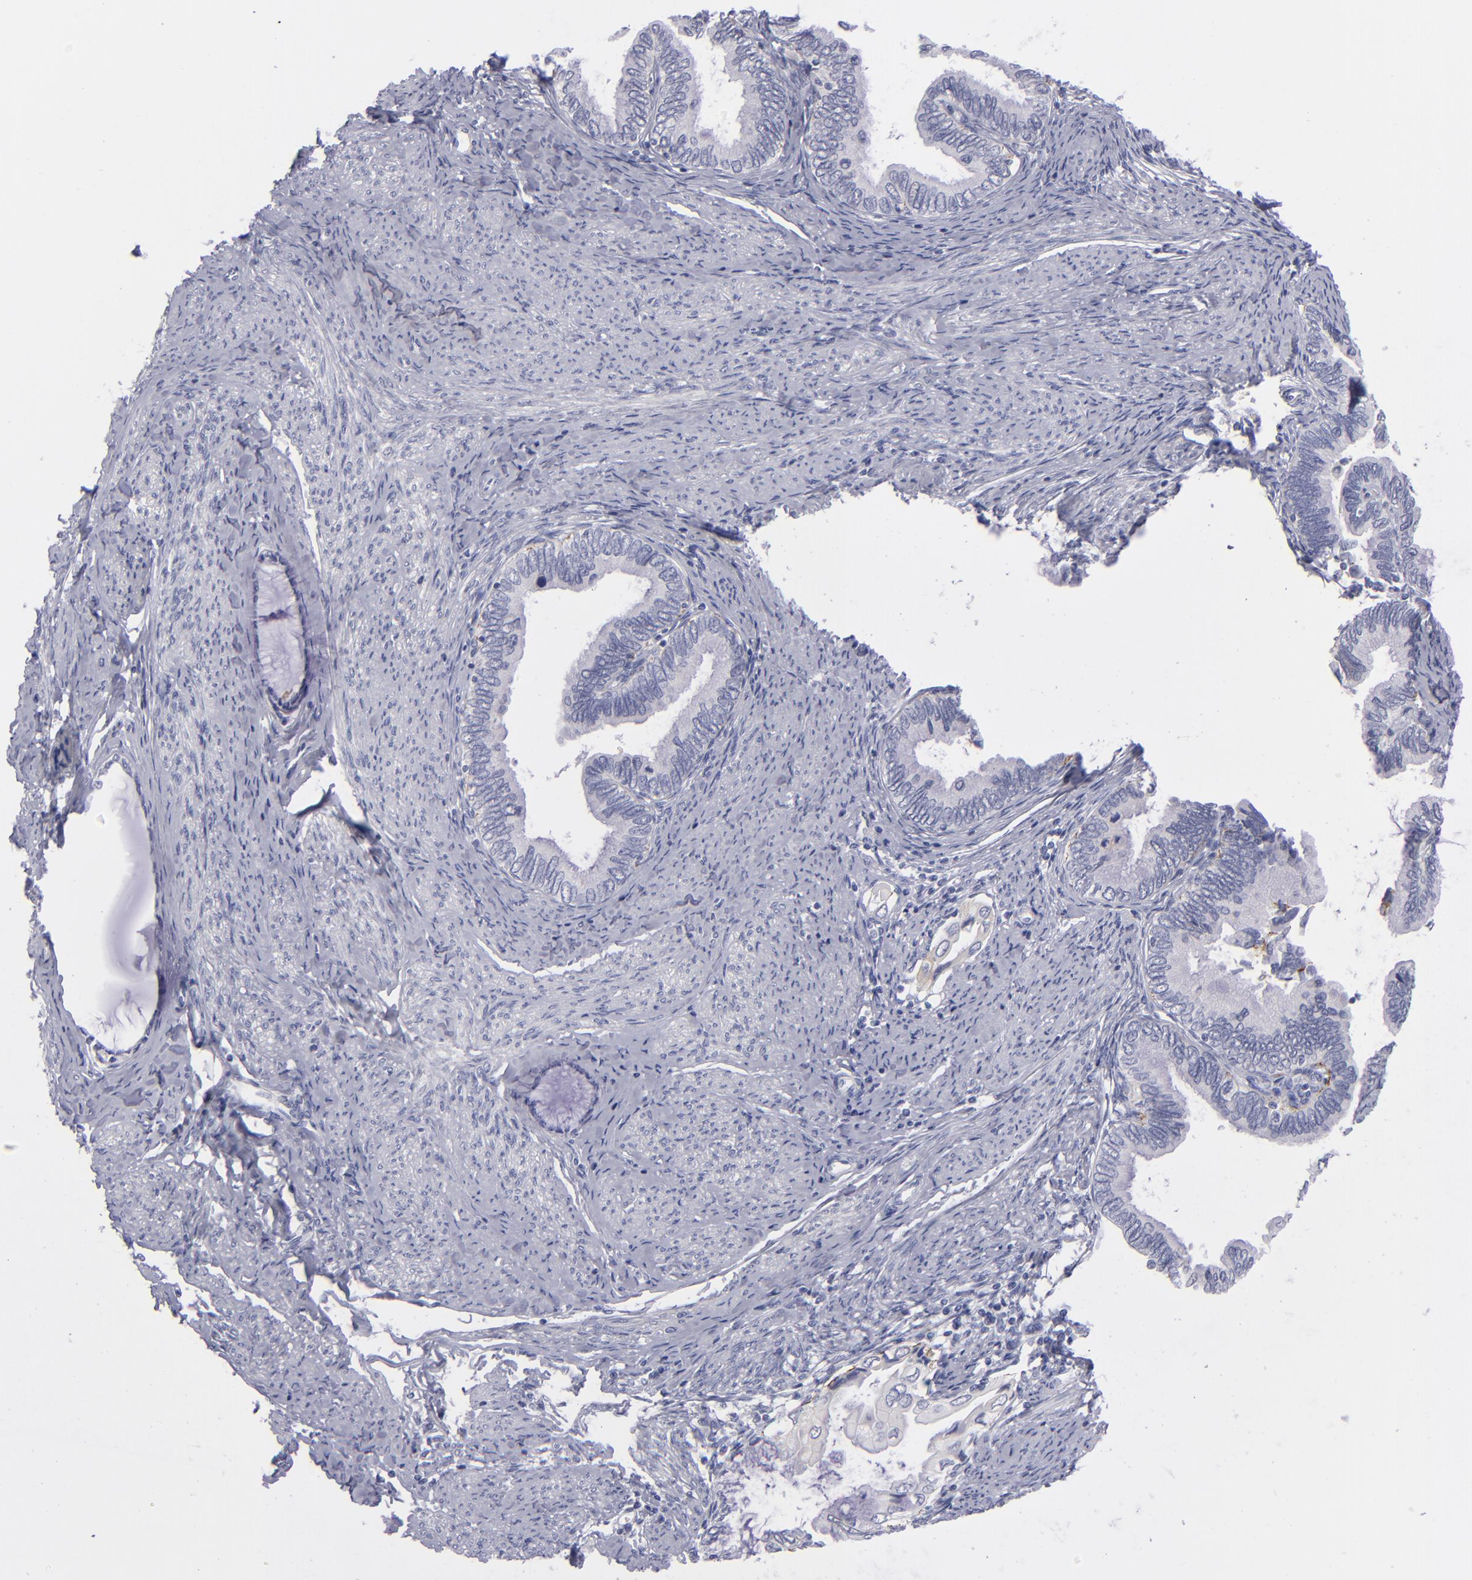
{"staining": {"intensity": "negative", "quantity": "none", "location": "none"}, "tissue": "cervical cancer", "cell_type": "Tumor cells", "image_type": "cancer", "snomed": [{"axis": "morphology", "description": "Adenocarcinoma, NOS"}, {"axis": "topography", "description": "Cervix"}], "caption": "Cervical cancer was stained to show a protein in brown. There is no significant expression in tumor cells.", "gene": "ITGB4", "patient": {"sex": "female", "age": 49}}